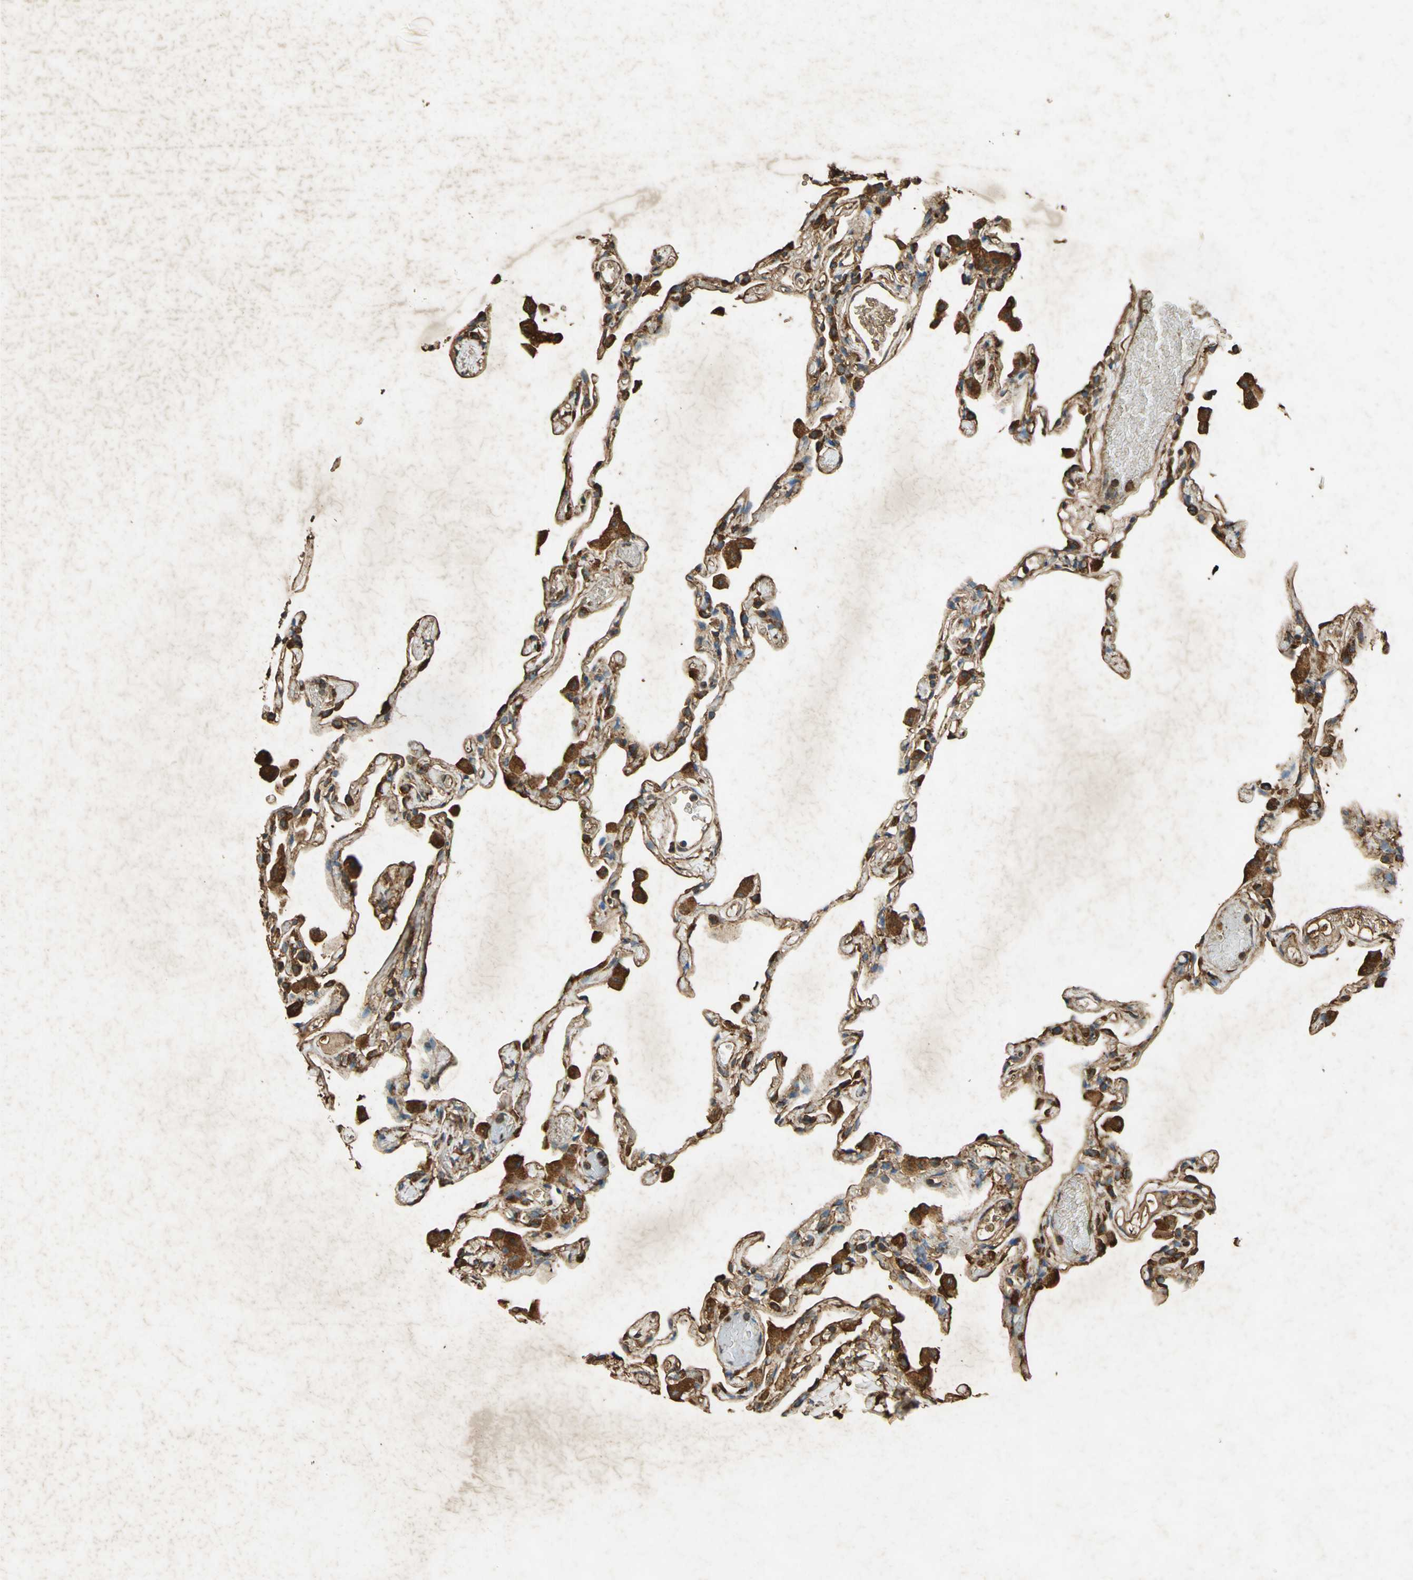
{"staining": {"intensity": "moderate", "quantity": ">75%", "location": "cytoplasmic/membranous"}, "tissue": "lung", "cell_type": "Alveolar cells", "image_type": "normal", "snomed": [{"axis": "morphology", "description": "Normal tissue, NOS"}, {"axis": "topography", "description": "Lung"}], "caption": "Moderate cytoplasmic/membranous protein staining is present in about >75% of alveolar cells in lung. (DAB IHC, brown staining for protein, blue staining for nuclei).", "gene": "HSP90B1", "patient": {"sex": "female", "age": 49}}